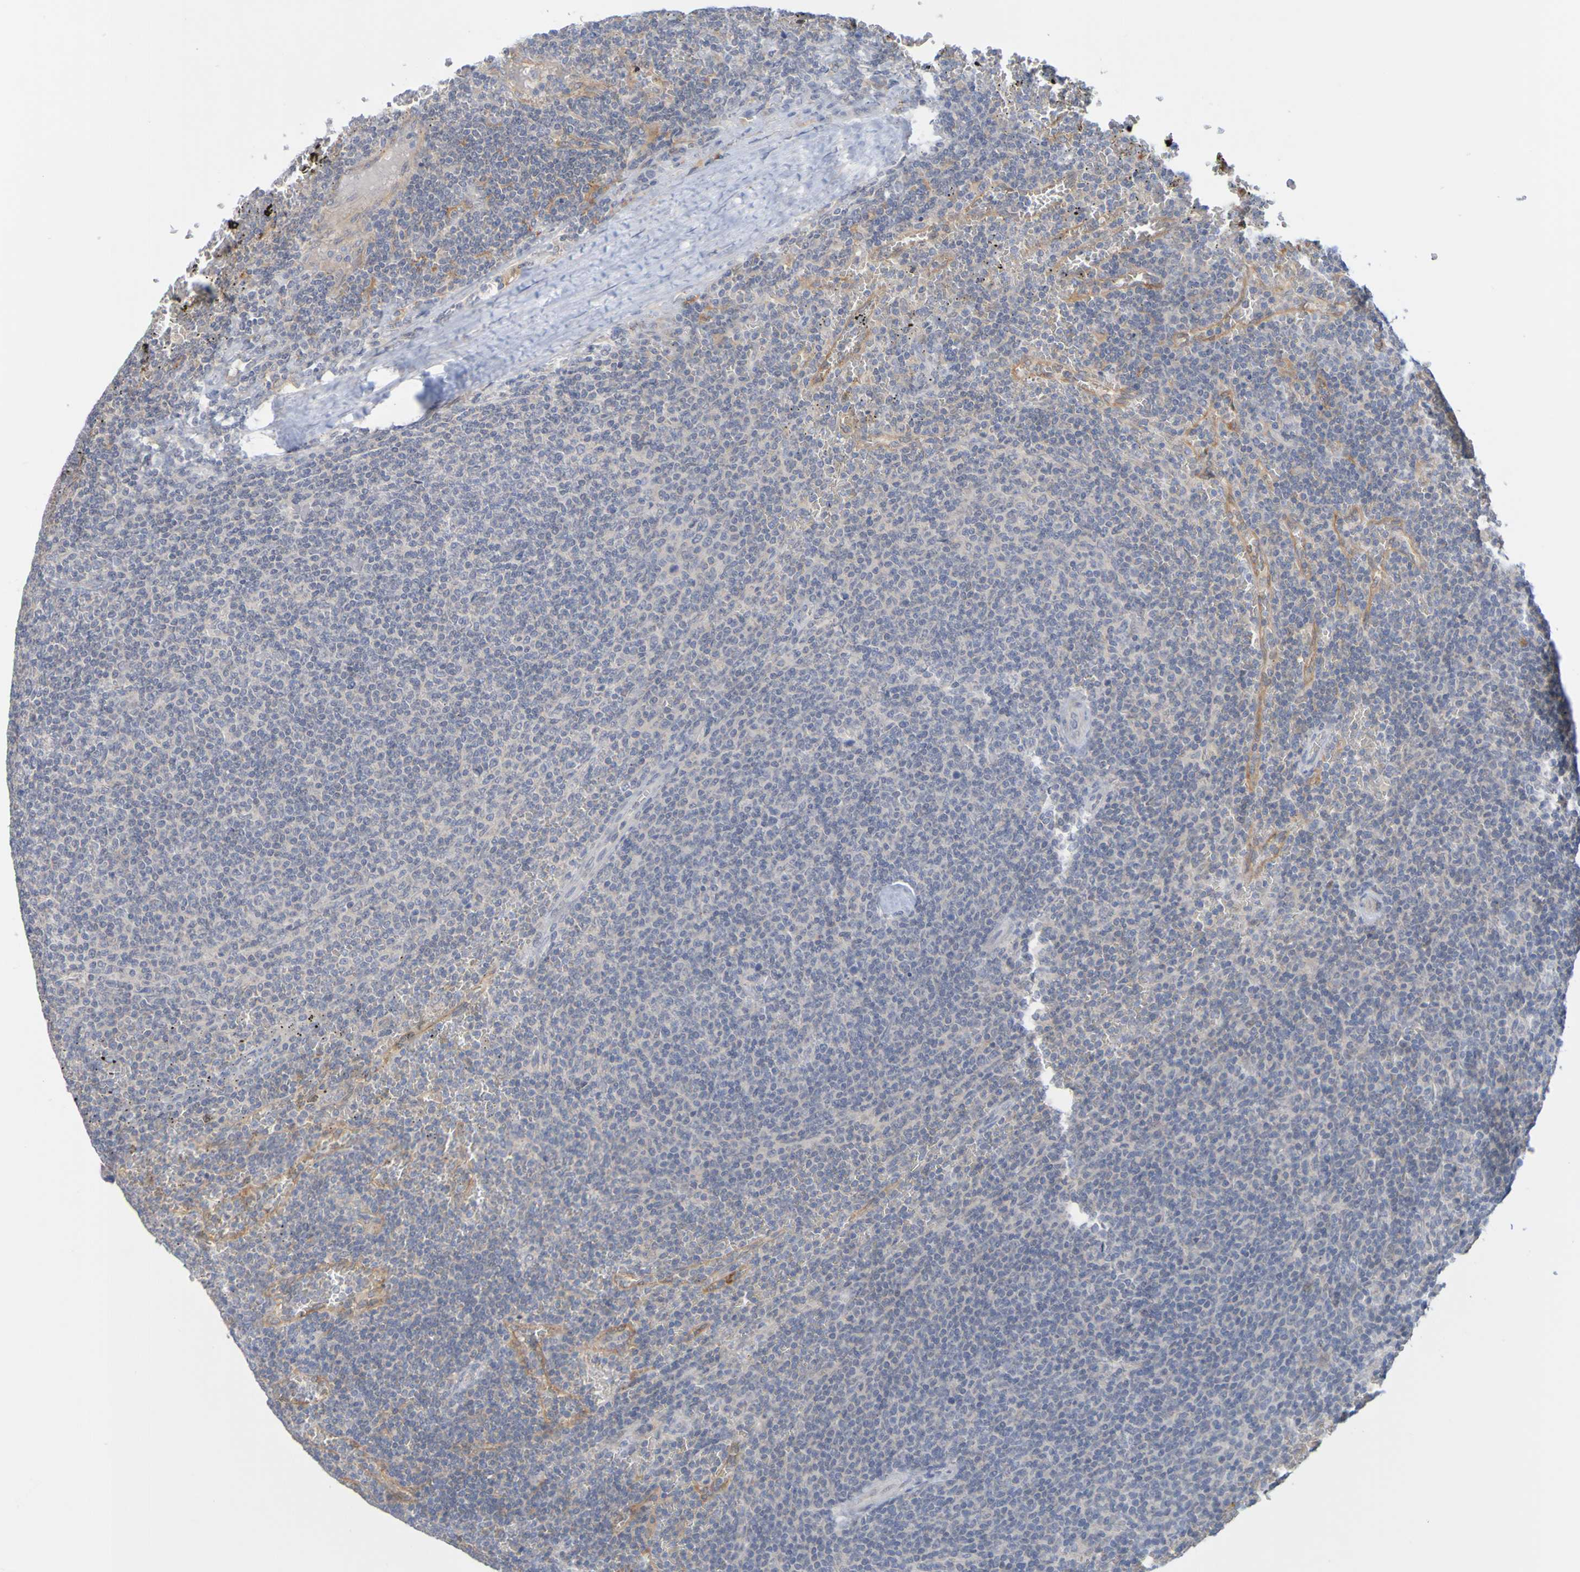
{"staining": {"intensity": "negative", "quantity": "none", "location": "none"}, "tissue": "lymphoma", "cell_type": "Tumor cells", "image_type": "cancer", "snomed": [{"axis": "morphology", "description": "Malignant lymphoma, non-Hodgkin's type, Low grade"}, {"axis": "topography", "description": "Spleen"}], "caption": "Immunohistochemistry (IHC) of human lymphoma exhibits no positivity in tumor cells.", "gene": "LILRB5", "patient": {"sex": "female", "age": 50}}